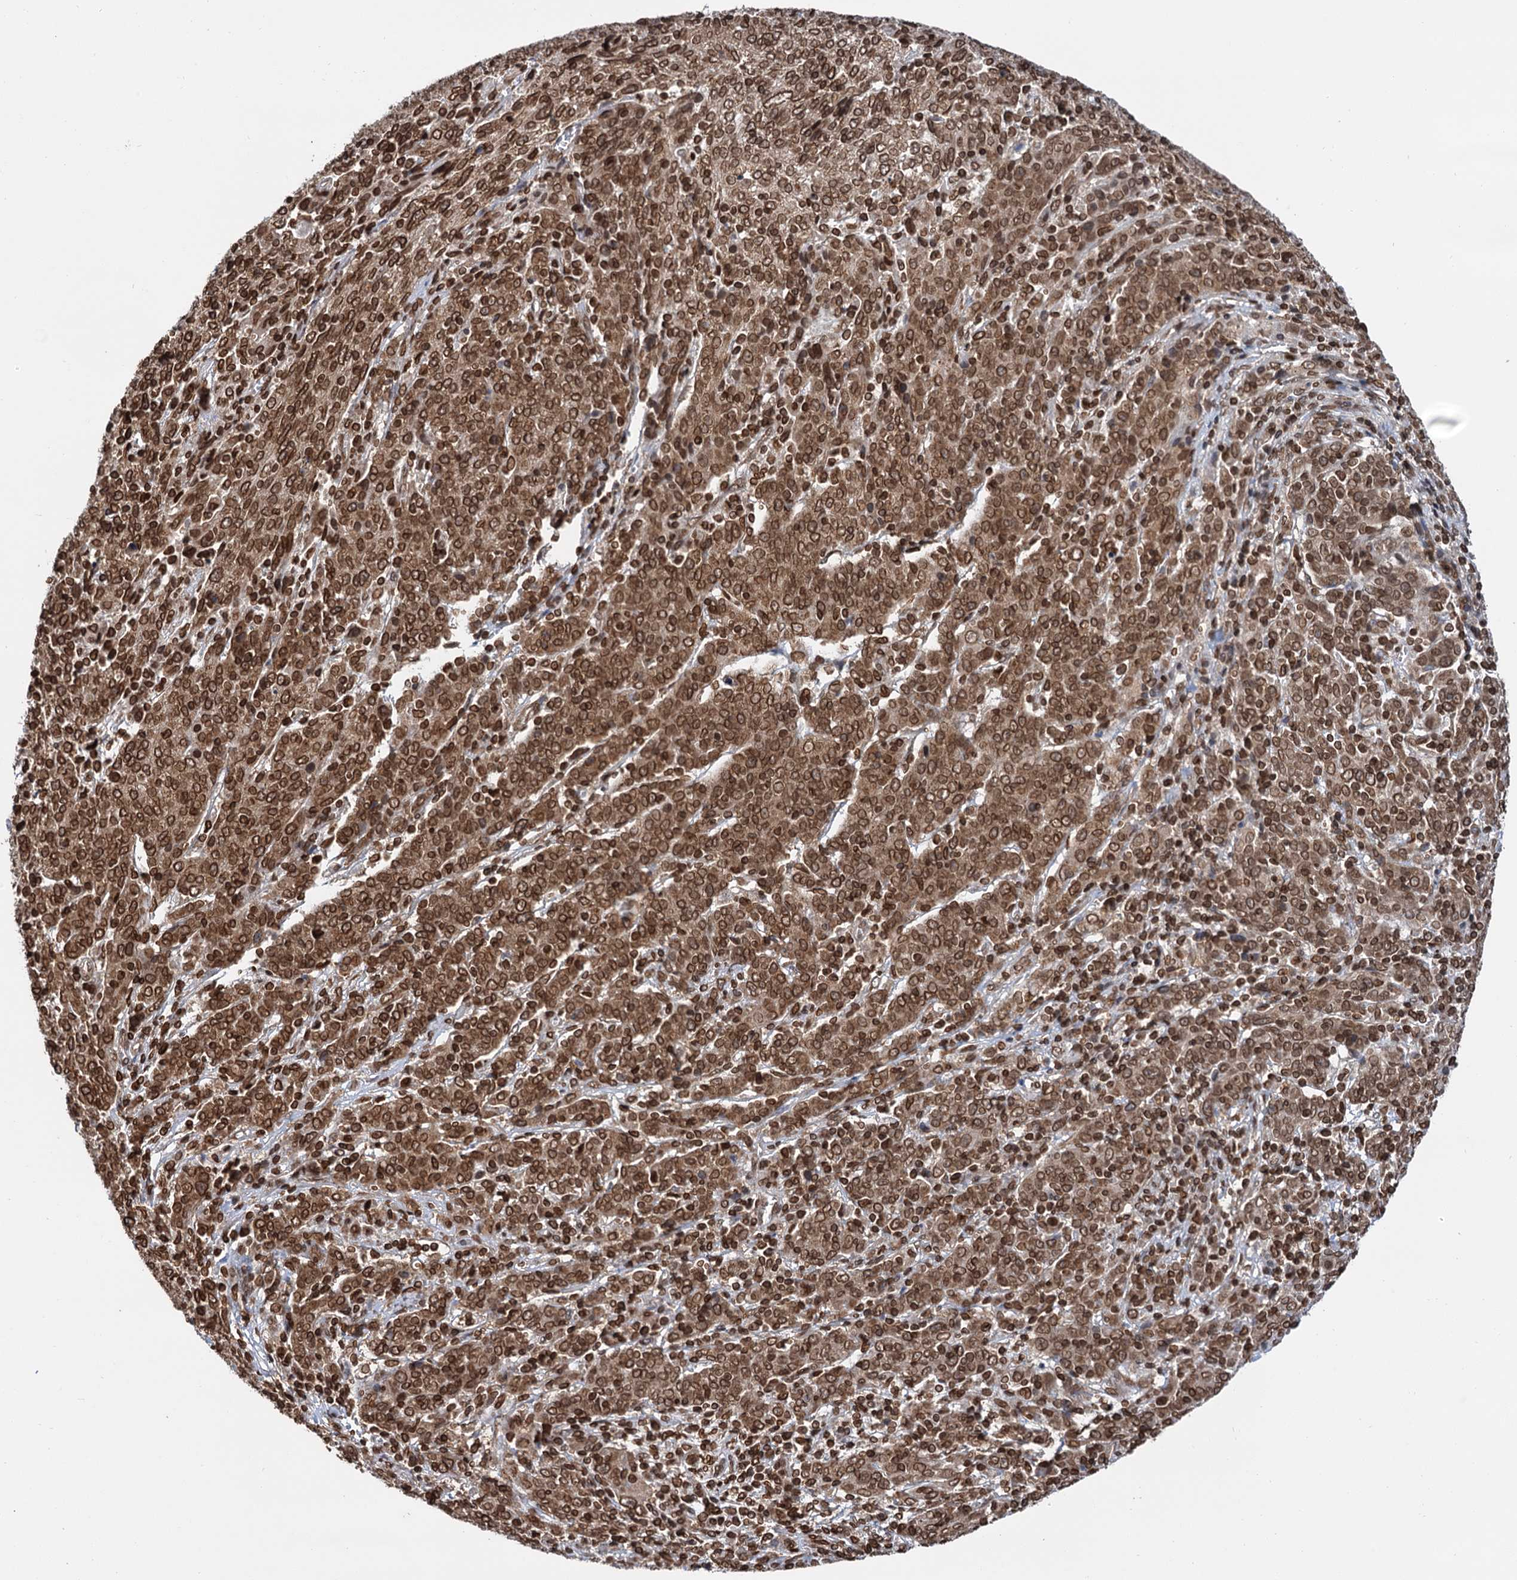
{"staining": {"intensity": "strong", "quantity": ">75%", "location": "cytoplasmic/membranous,nuclear"}, "tissue": "cervical cancer", "cell_type": "Tumor cells", "image_type": "cancer", "snomed": [{"axis": "morphology", "description": "Squamous cell carcinoma, NOS"}, {"axis": "topography", "description": "Cervix"}], "caption": "There is high levels of strong cytoplasmic/membranous and nuclear positivity in tumor cells of cervical cancer, as demonstrated by immunohistochemical staining (brown color).", "gene": "ZC3H13", "patient": {"sex": "female", "age": 67}}